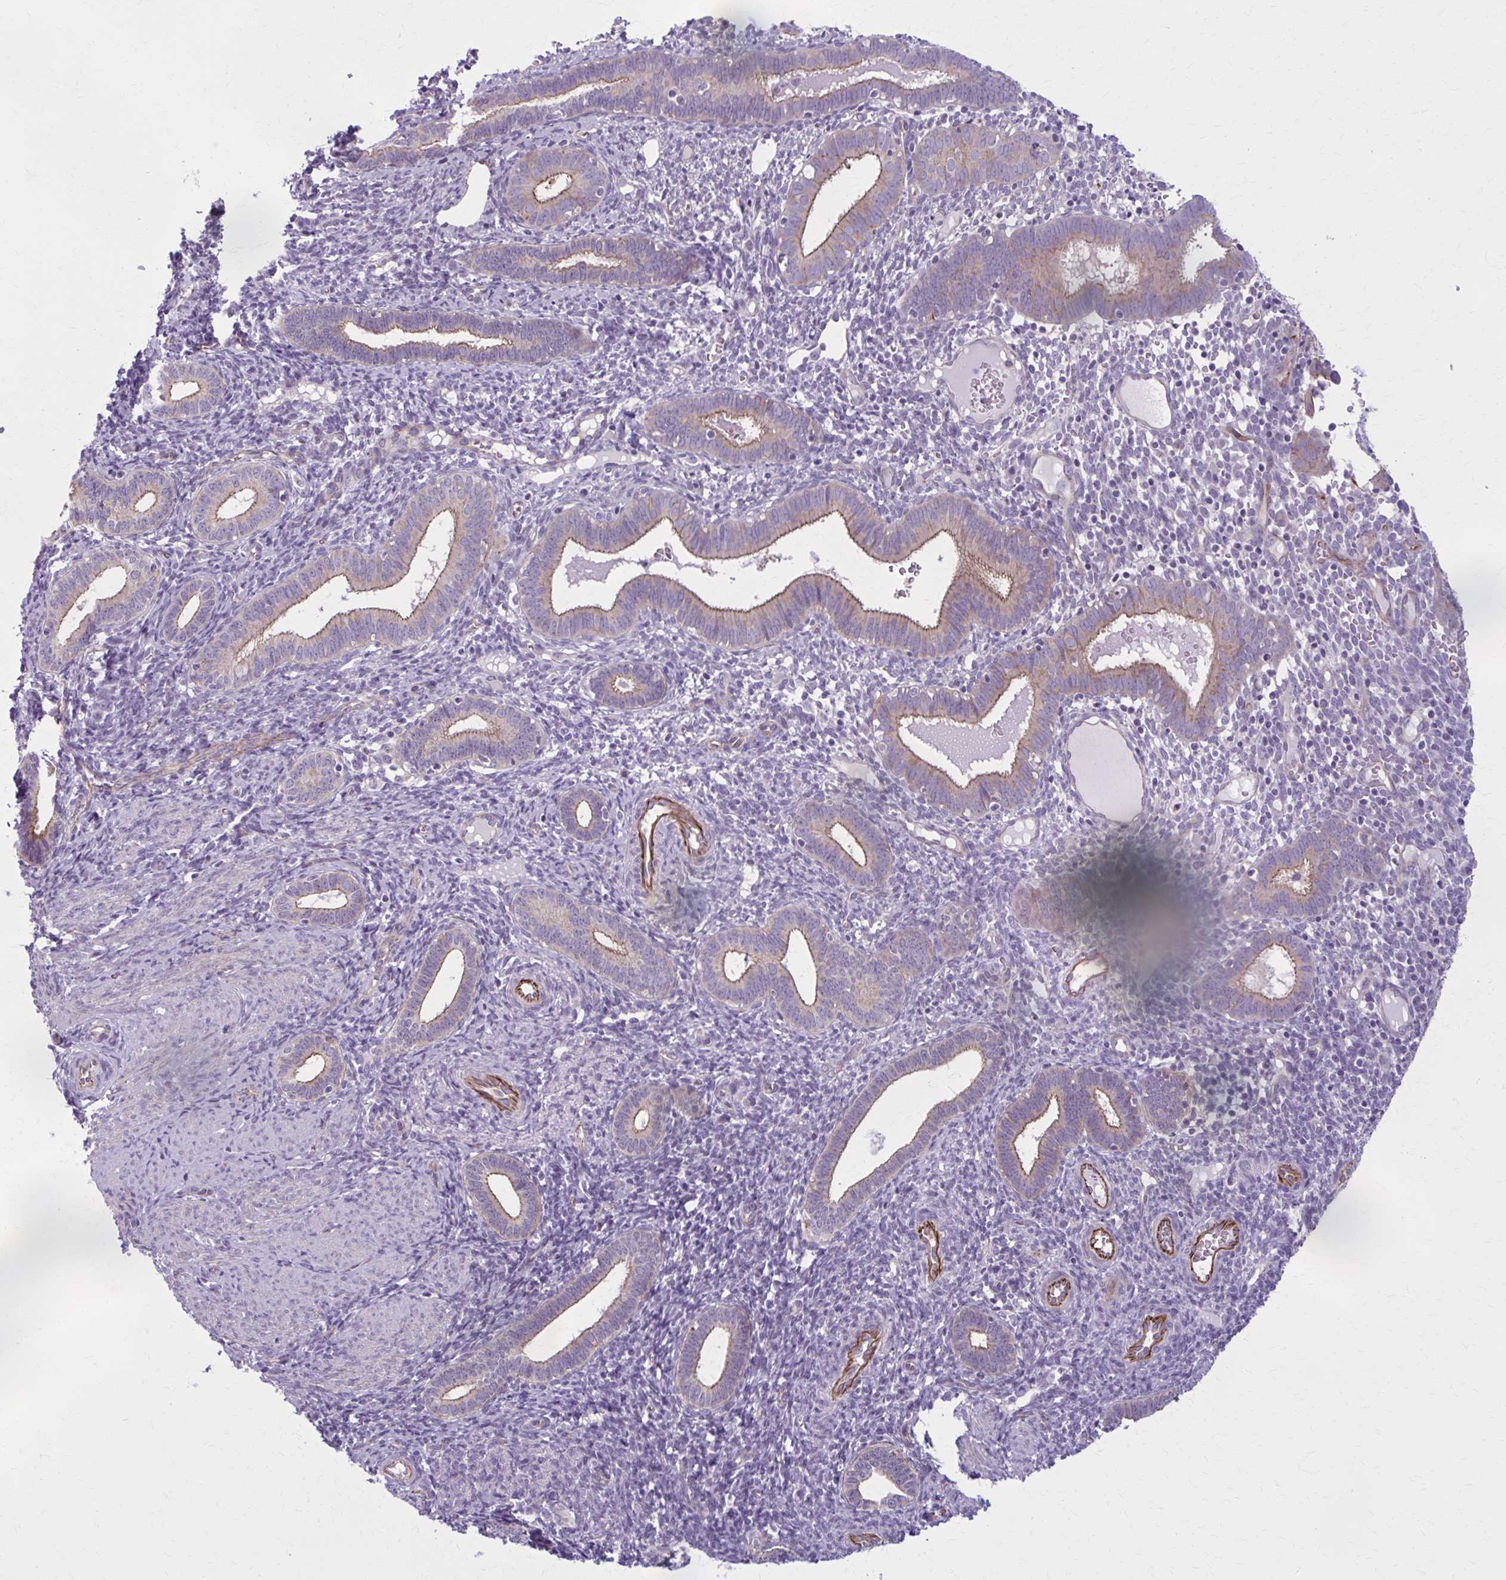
{"staining": {"intensity": "negative", "quantity": "none", "location": "none"}, "tissue": "endometrium", "cell_type": "Cells in endometrial stroma", "image_type": "normal", "snomed": [{"axis": "morphology", "description": "Normal tissue, NOS"}, {"axis": "topography", "description": "Endometrium"}], "caption": "High magnification brightfield microscopy of normal endometrium stained with DAB (3,3'-diaminobenzidine) (brown) and counterstained with hematoxylin (blue): cells in endometrial stroma show no significant expression. (DAB immunohistochemistry (IHC) with hematoxylin counter stain).", "gene": "ZDHHC7", "patient": {"sex": "female", "age": 41}}